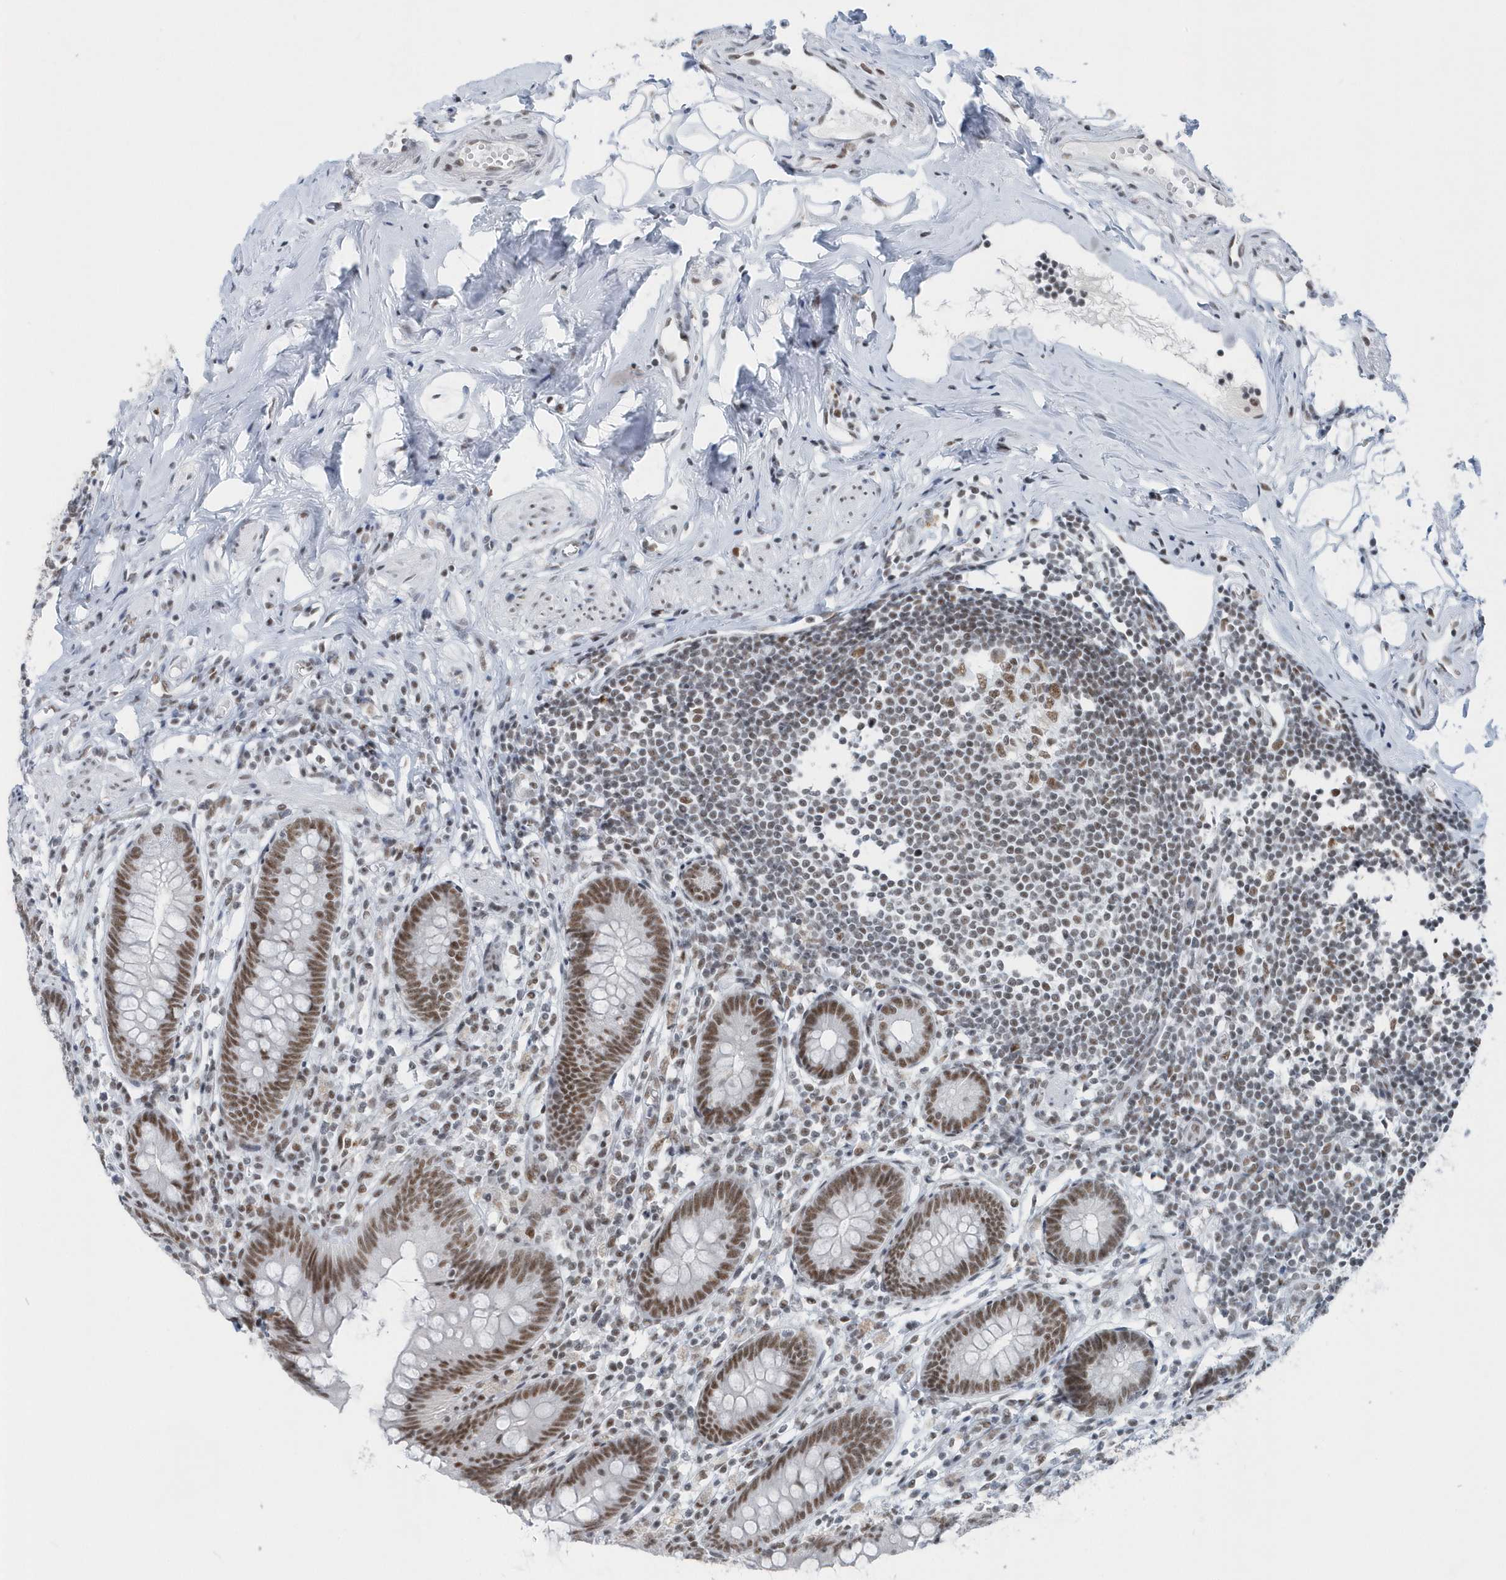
{"staining": {"intensity": "moderate", "quantity": ">75%", "location": "nuclear"}, "tissue": "appendix", "cell_type": "Glandular cells", "image_type": "normal", "snomed": [{"axis": "morphology", "description": "Normal tissue, NOS"}, {"axis": "topography", "description": "Appendix"}], "caption": "Protein expression by immunohistochemistry displays moderate nuclear expression in about >75% of glandular cells in unremarkable appendix.", "gene": "FIP1L1", "patient": {"sex": "female", "age": 62}}